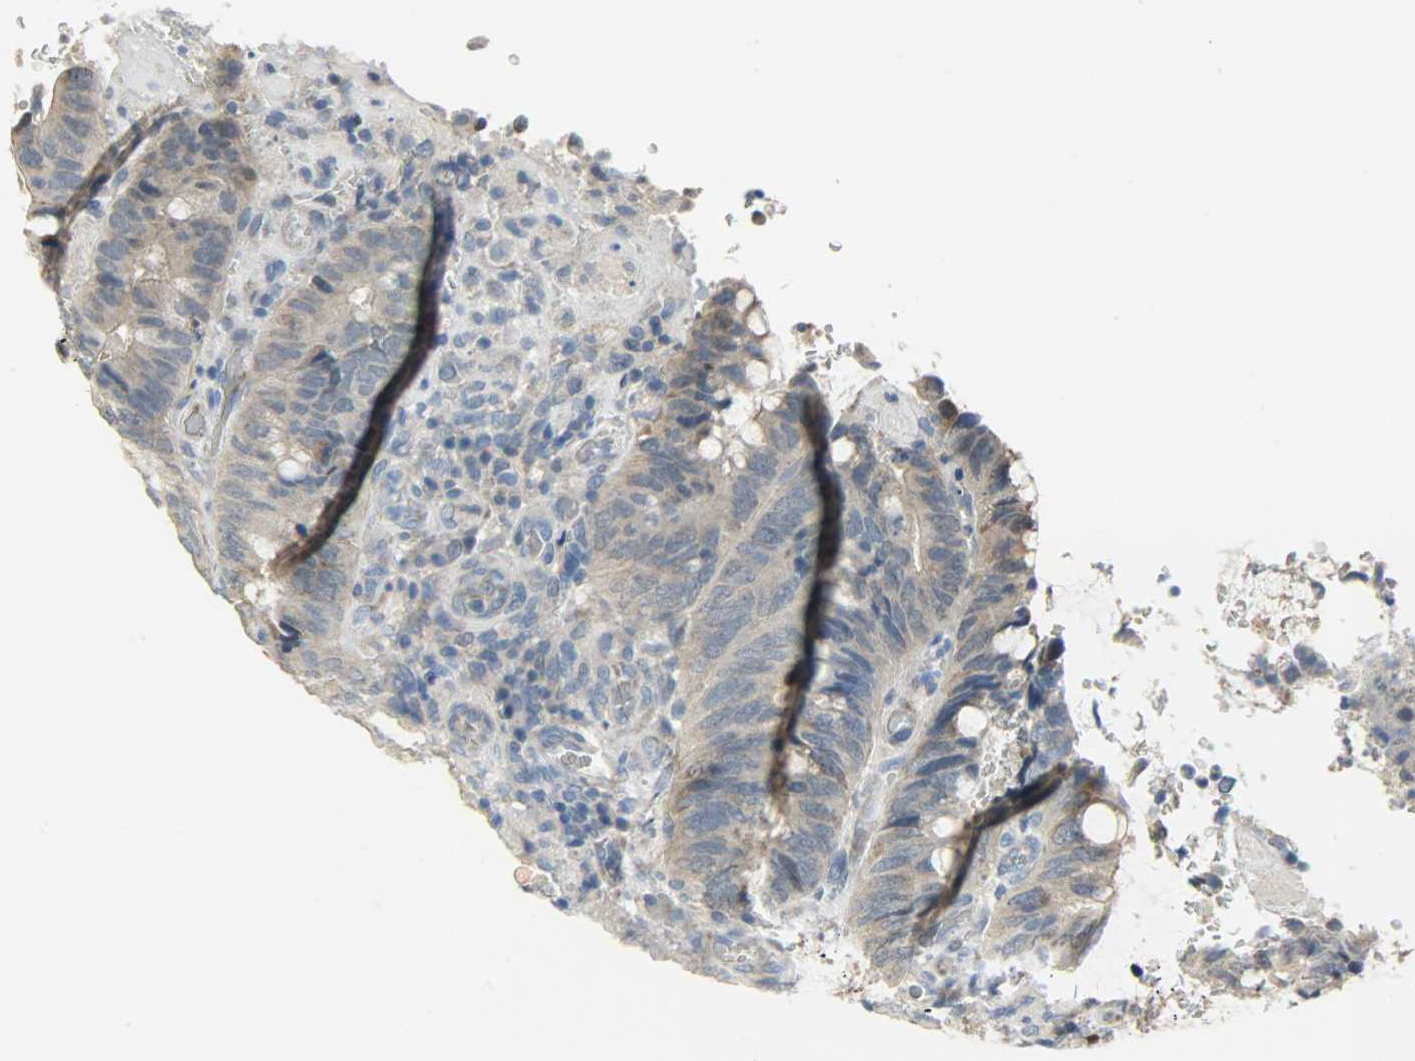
{"staining": {"intensity": "moderate", "quantity": ">75%", "location": "cytoplasmic/membranous"}, "tissue": "colorectal cancer", "cell_type": "Tumor cells", "image_type": "cancer", "snomed": [{"axis": "morphology", "description": "Normal tissue, NOS"}, {"axis": "morphology", "description": "Adenocarcinoma, NOS"}, {"axis": "topography", "description": "Rectum"}, {"axis": "topography", "description": "Peripheral nerve tissue"}], "caption": "A medium amount of moderate cytoplasmic/membranous expression is present in approximately >75% of tumor cells in adenocarcinoma (colorectal) tissue.", "gene": "PPP1R1B", "patient": {"sex": "male", "age": 92}}